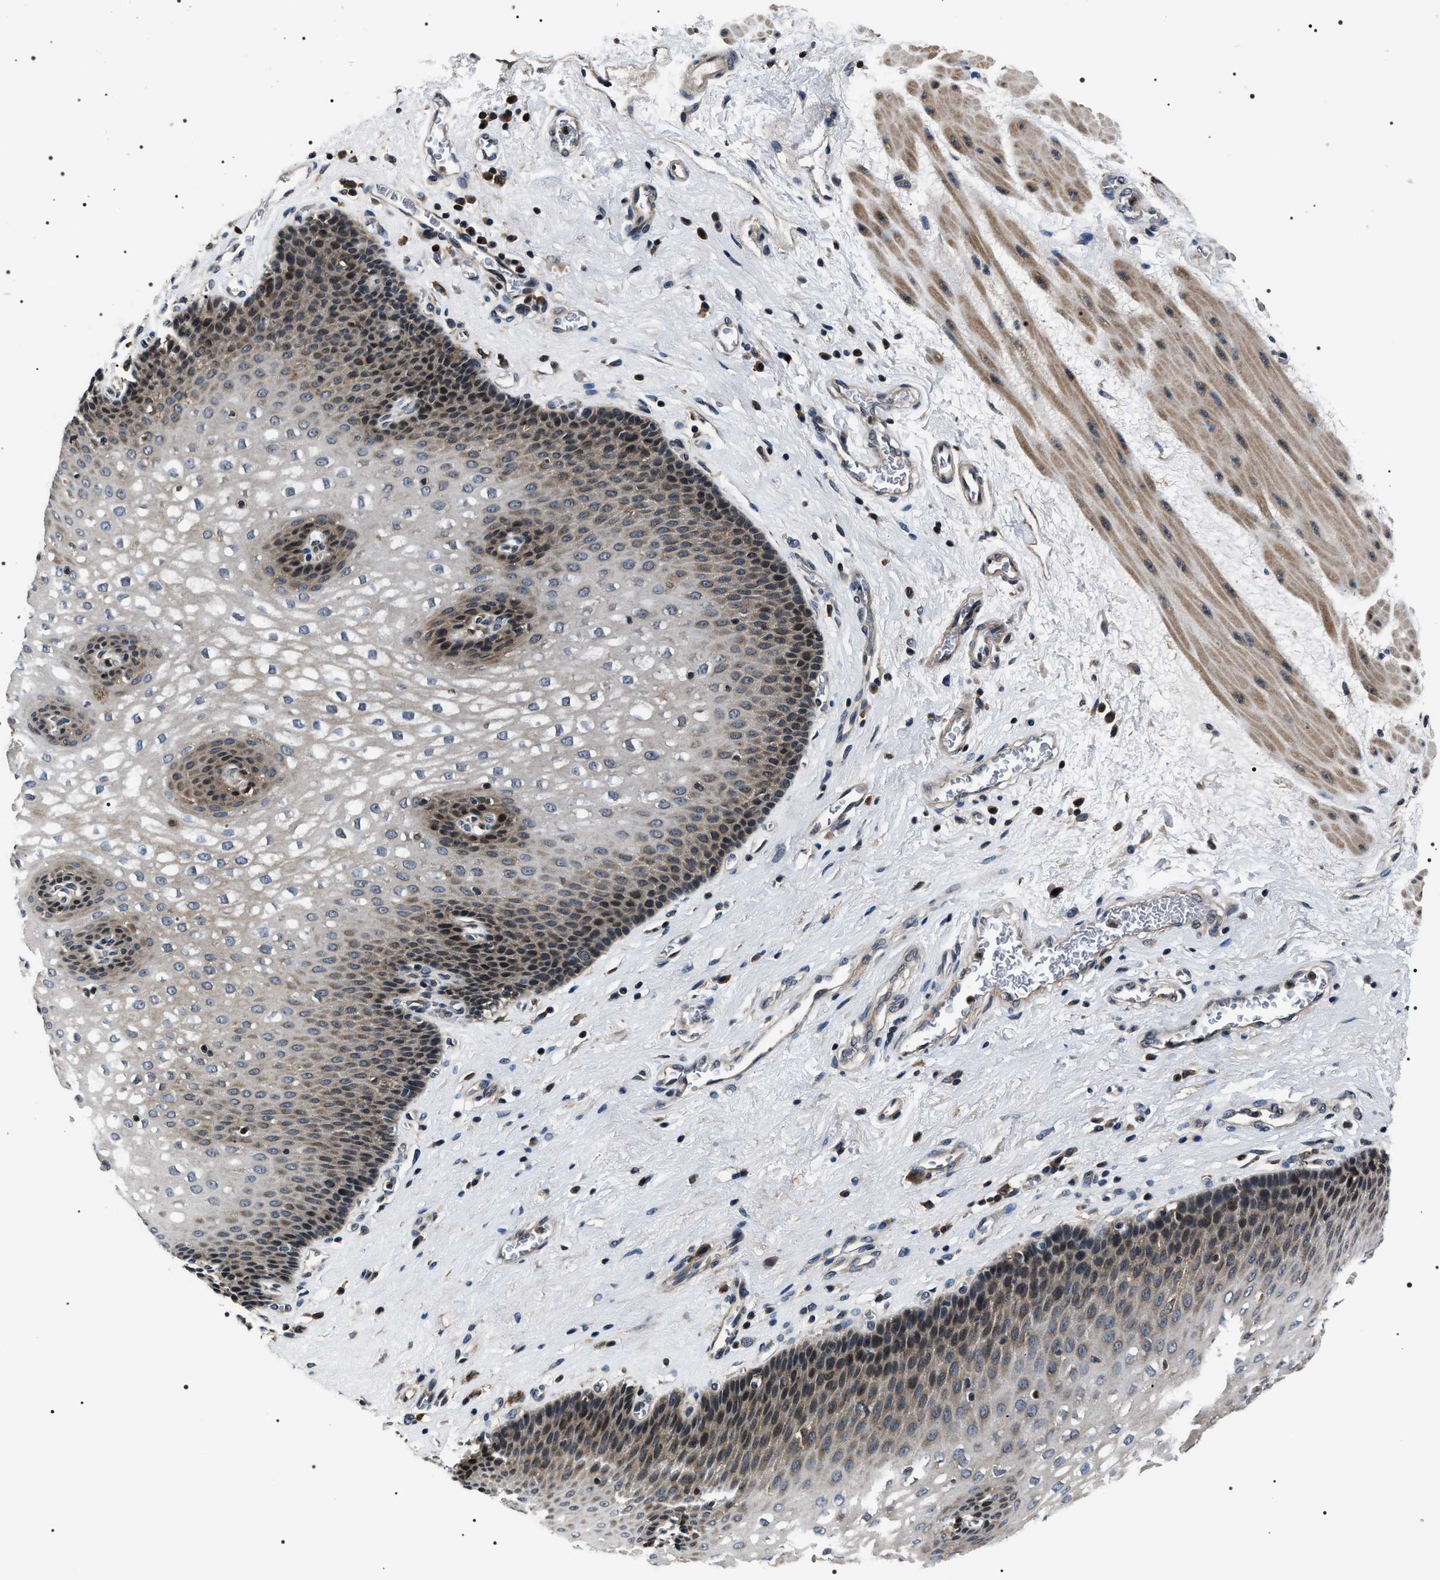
{"staining": {"intensity": "weak", "quantity": "25%-75%", "location": "cytoplasmic/membranous,nuclear"}, "tissue": "esophagus", "cell_type": "Squamous epithelial cells", "image_type": "normal", "snomed": [{"axis": "morphology", "description": "Normal tissue, NOS"}, {"axis": "topography", "description": "Esophagus"}], "caption": "Brown immunohistochemical staining in unremarkable esophagus demonstrates weak cytoplasmic/membranous,nuclear staining in about 25%-75% of squamous epithelial cells.", "gene": "SIPA1", "patient": {"sex": "male", "age": 48}}